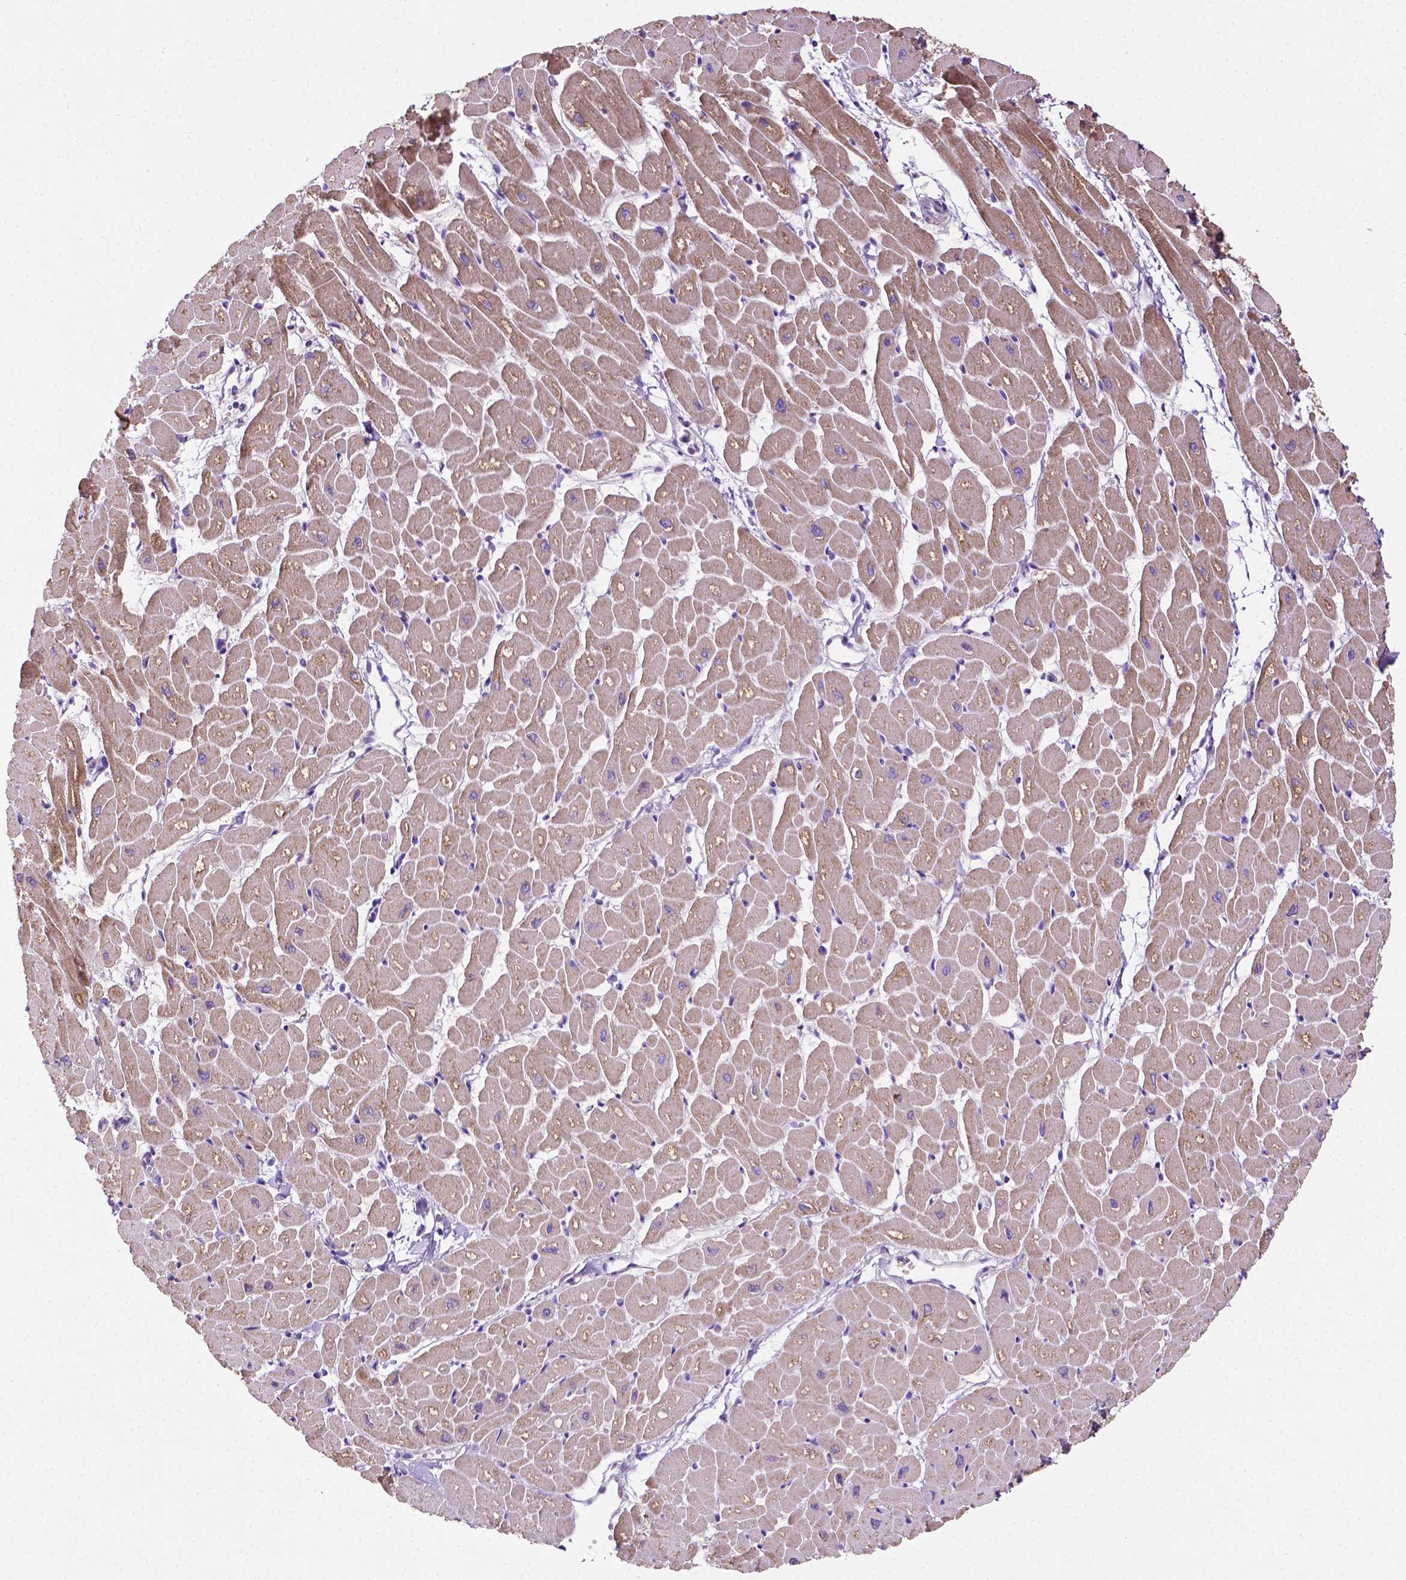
{"staining": {"intensity": "moderate", "quantity": "25%-75%", "location": "cytoplasmic/membranous"}, "tissue": "heart muscle", "cell_type": "Cardiomyocytes", "image_type": "normal", "snomed": [{"axis": "morphology", "description": "Normal tissue, NOS"}, {"axis": "topography", "description": "Heart"}], "caption": "An immunohistochemistry (IHC) photomicrograph of unremarkable tissue is shown. Protein staining in brown highlights moderate cytoplasmic/membranous positivity in heart muscle within cardiomyocytes. (Stains: DAB in brown, nuclei in blue, Microscopy: brightfield microscopy at high magnification).", "gene": "ILVBL", "patient": {"sex": "male", "age": 57}}